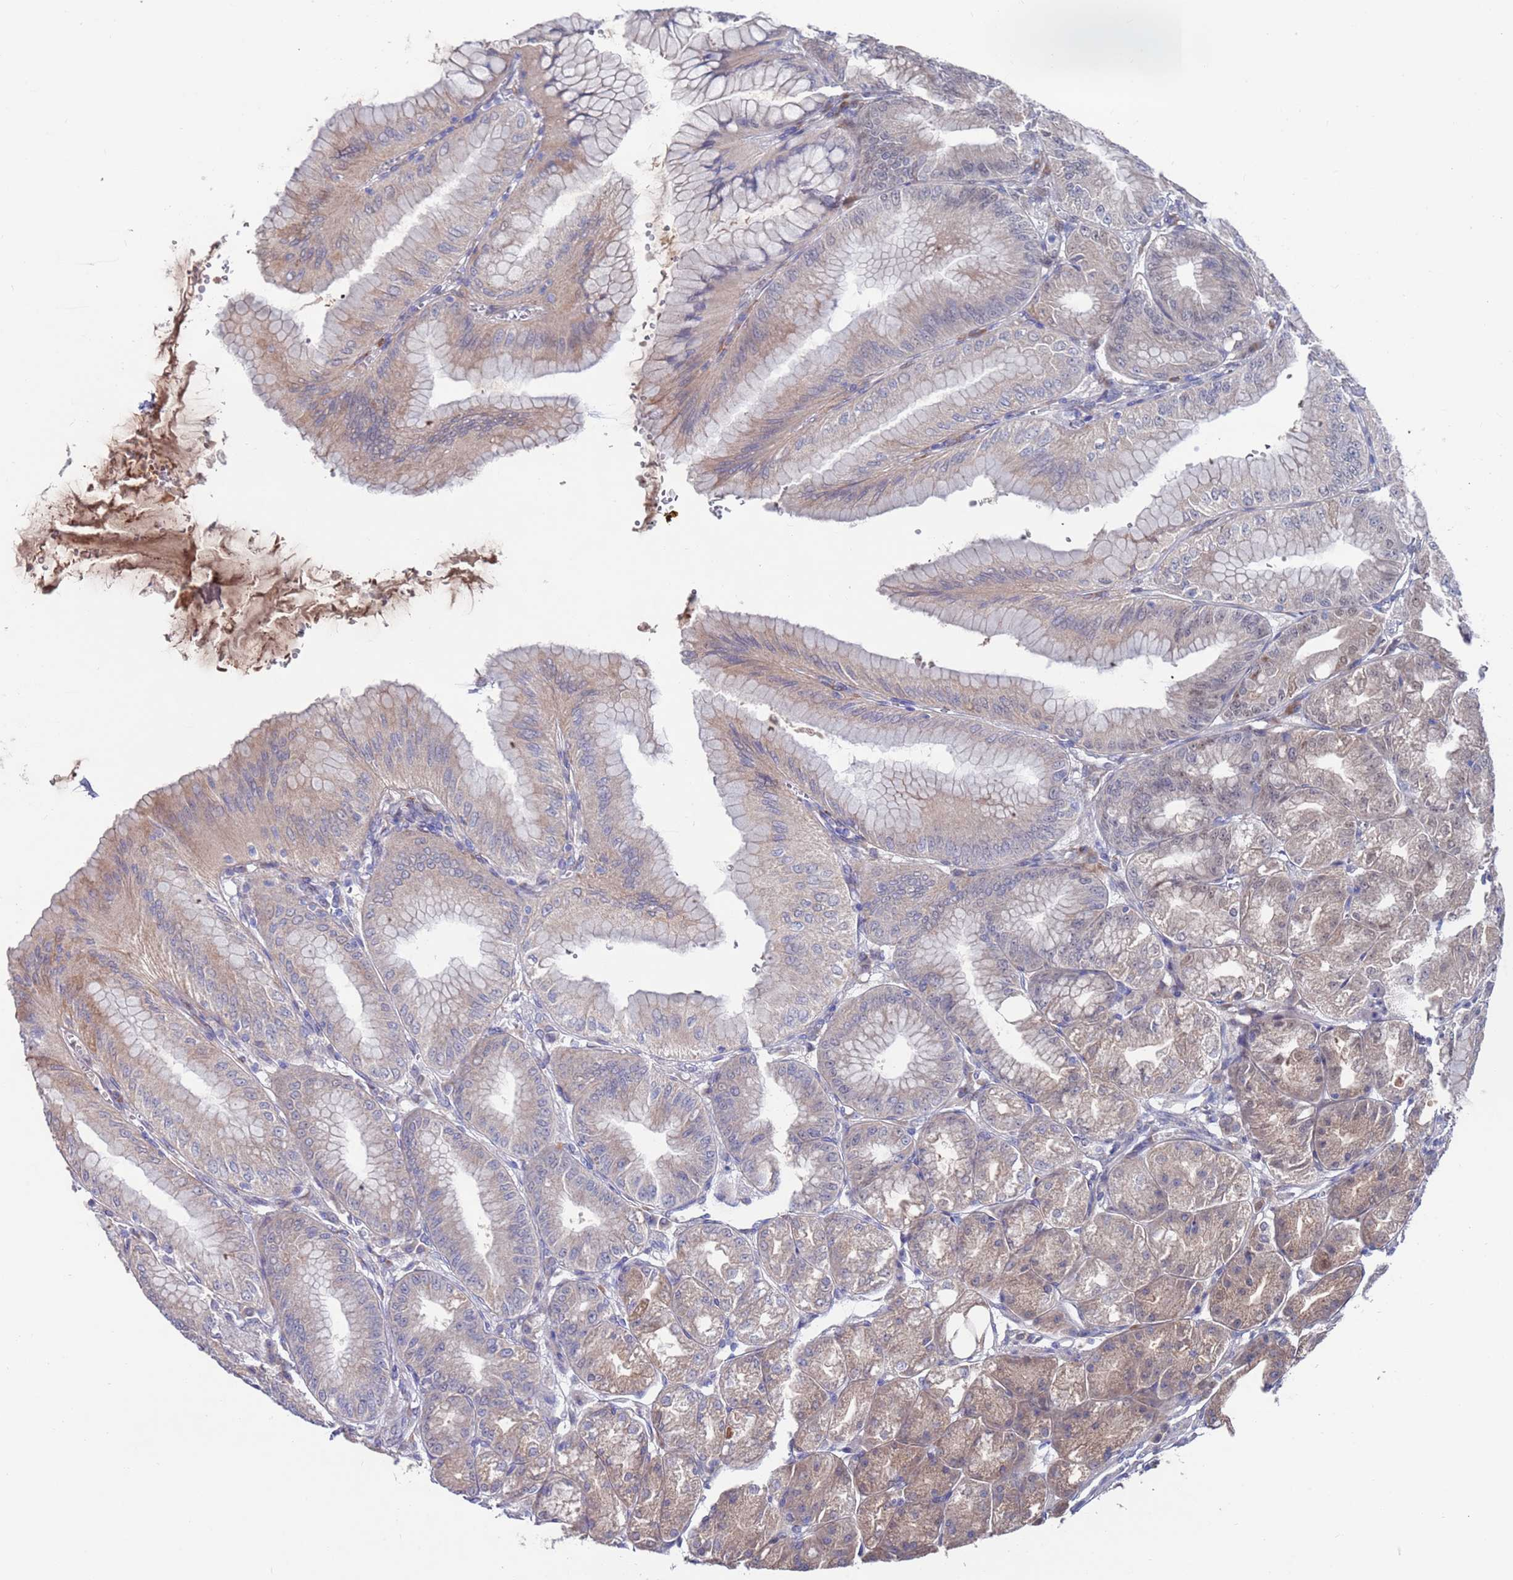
{"staining": {"intensity": "weak", "quantity": "25%-75%", "location": "cytoplasmic/membranous,nuclear"}, "tissue": "stomach", "cell_type": "Glandular cells", "image_type": "normal", "snomed": [{"axis": "morphology", "description": "Normal tissue, NOS"}, {"axis": "topography", "description": "Stomach, lower"}], "caption": "A micrograph of stomach stained for a protein demonstrates weak cytoplasmic/membranous,nuclear brown staining in glandular cells. The protein is stained brown, and the nuclei are stained in blue (DAB (3,3'-diaminobenzidine) IHC with brightfield microscopy, high magnification).", "gene": "FBXO27", "patient": {"sex": "male", "age": 71}}